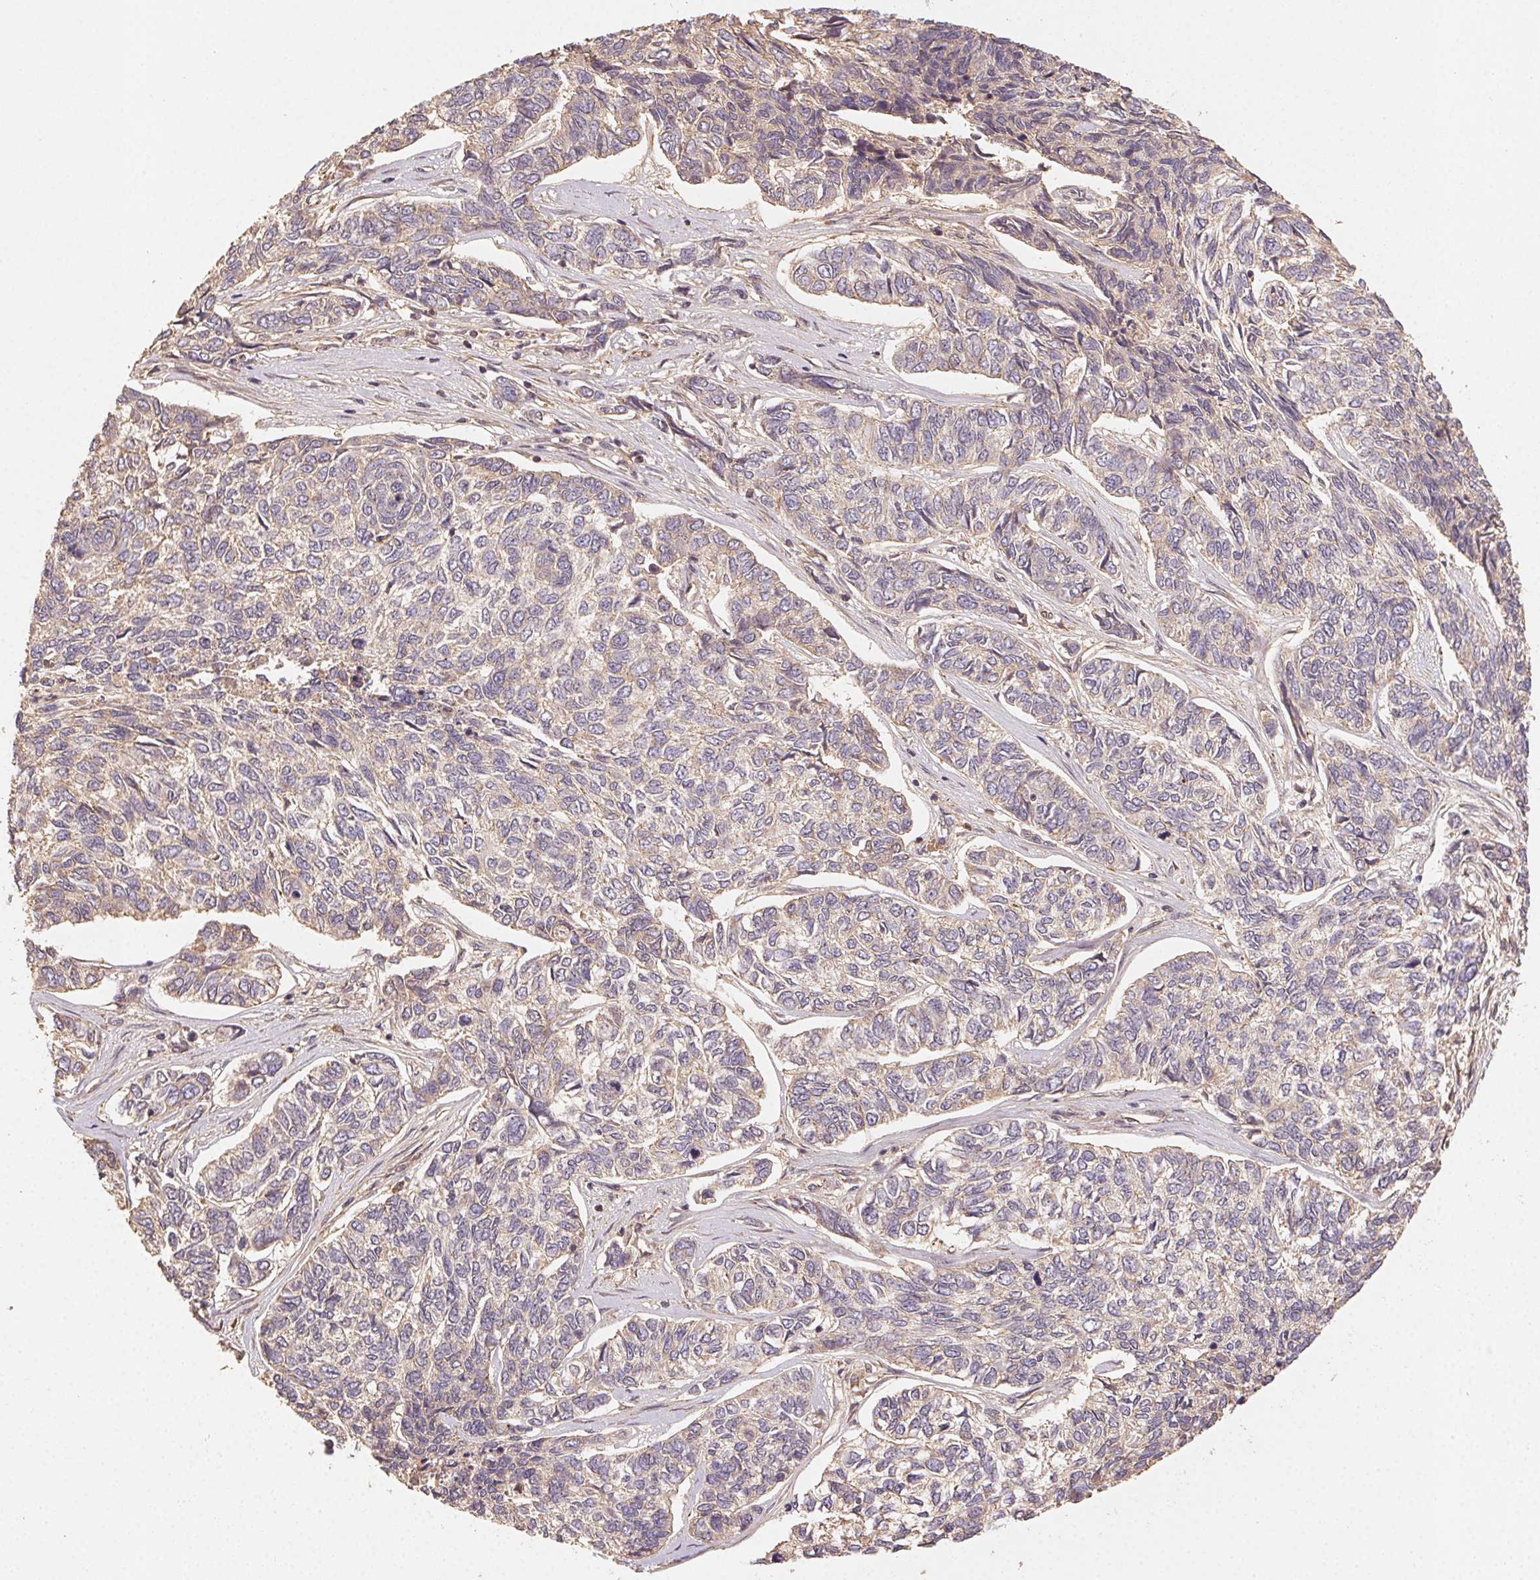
{"staining": {"intensity": "weak", "quantity": "<25%", "location": "cytoplasmic/membranous"}, "tissue": "skin cancer", "cell_type": "Tumor cells", "image_type": "cancer", "snomed": [{"axis": "morphology", "description": "Basal cell carcinoma"}, {"axis": "topography", "description": "Skin"}], "caption": "Human skin cancer (basal cell carcinoma) stained for a protein using immunohistochemistry shows no positivity in tumor cells.", "gene": "RALA", "patient": {"sex": "female", "age": 65}}